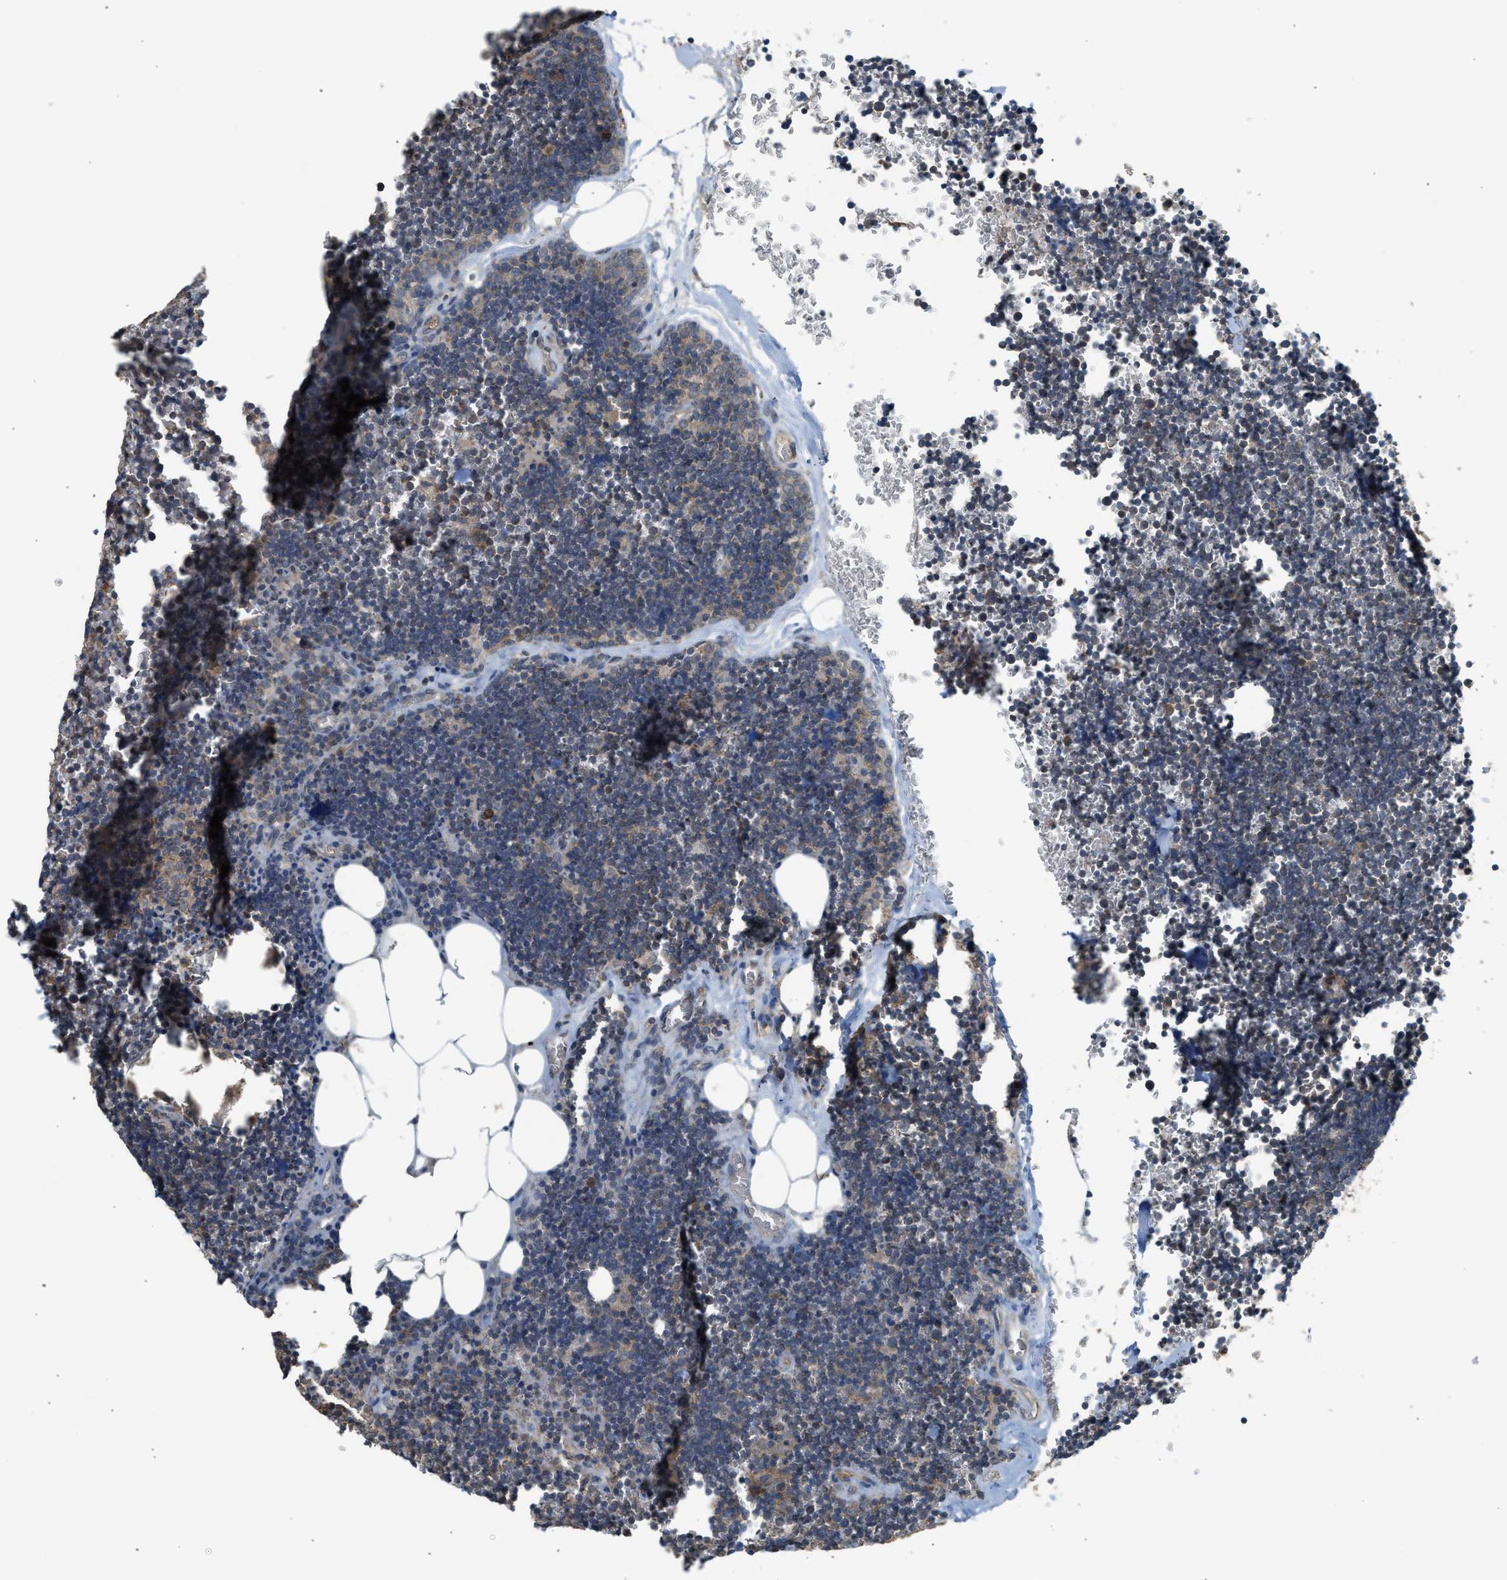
{"staining": {"intensity": "moderate", "quantity": ">75%", "location": "cytoplasmic/membranous"}, "tissue": "lymph node", "cell_type": "Germinal center cells", "image_type": "normal", "snomed": [{"axis": "morphology", "description": "Normal tissue, NOS"}, {"axis": "topography", "description": "Lymph node"}], "caption": "Lymph node stained with immunohistochemistry reveals moderate cytoplasmic/membranous staining in approximately >75% of germinal center cells.", "gene": "HIP1R", "patient": {"sex": "male", "age": 33}}